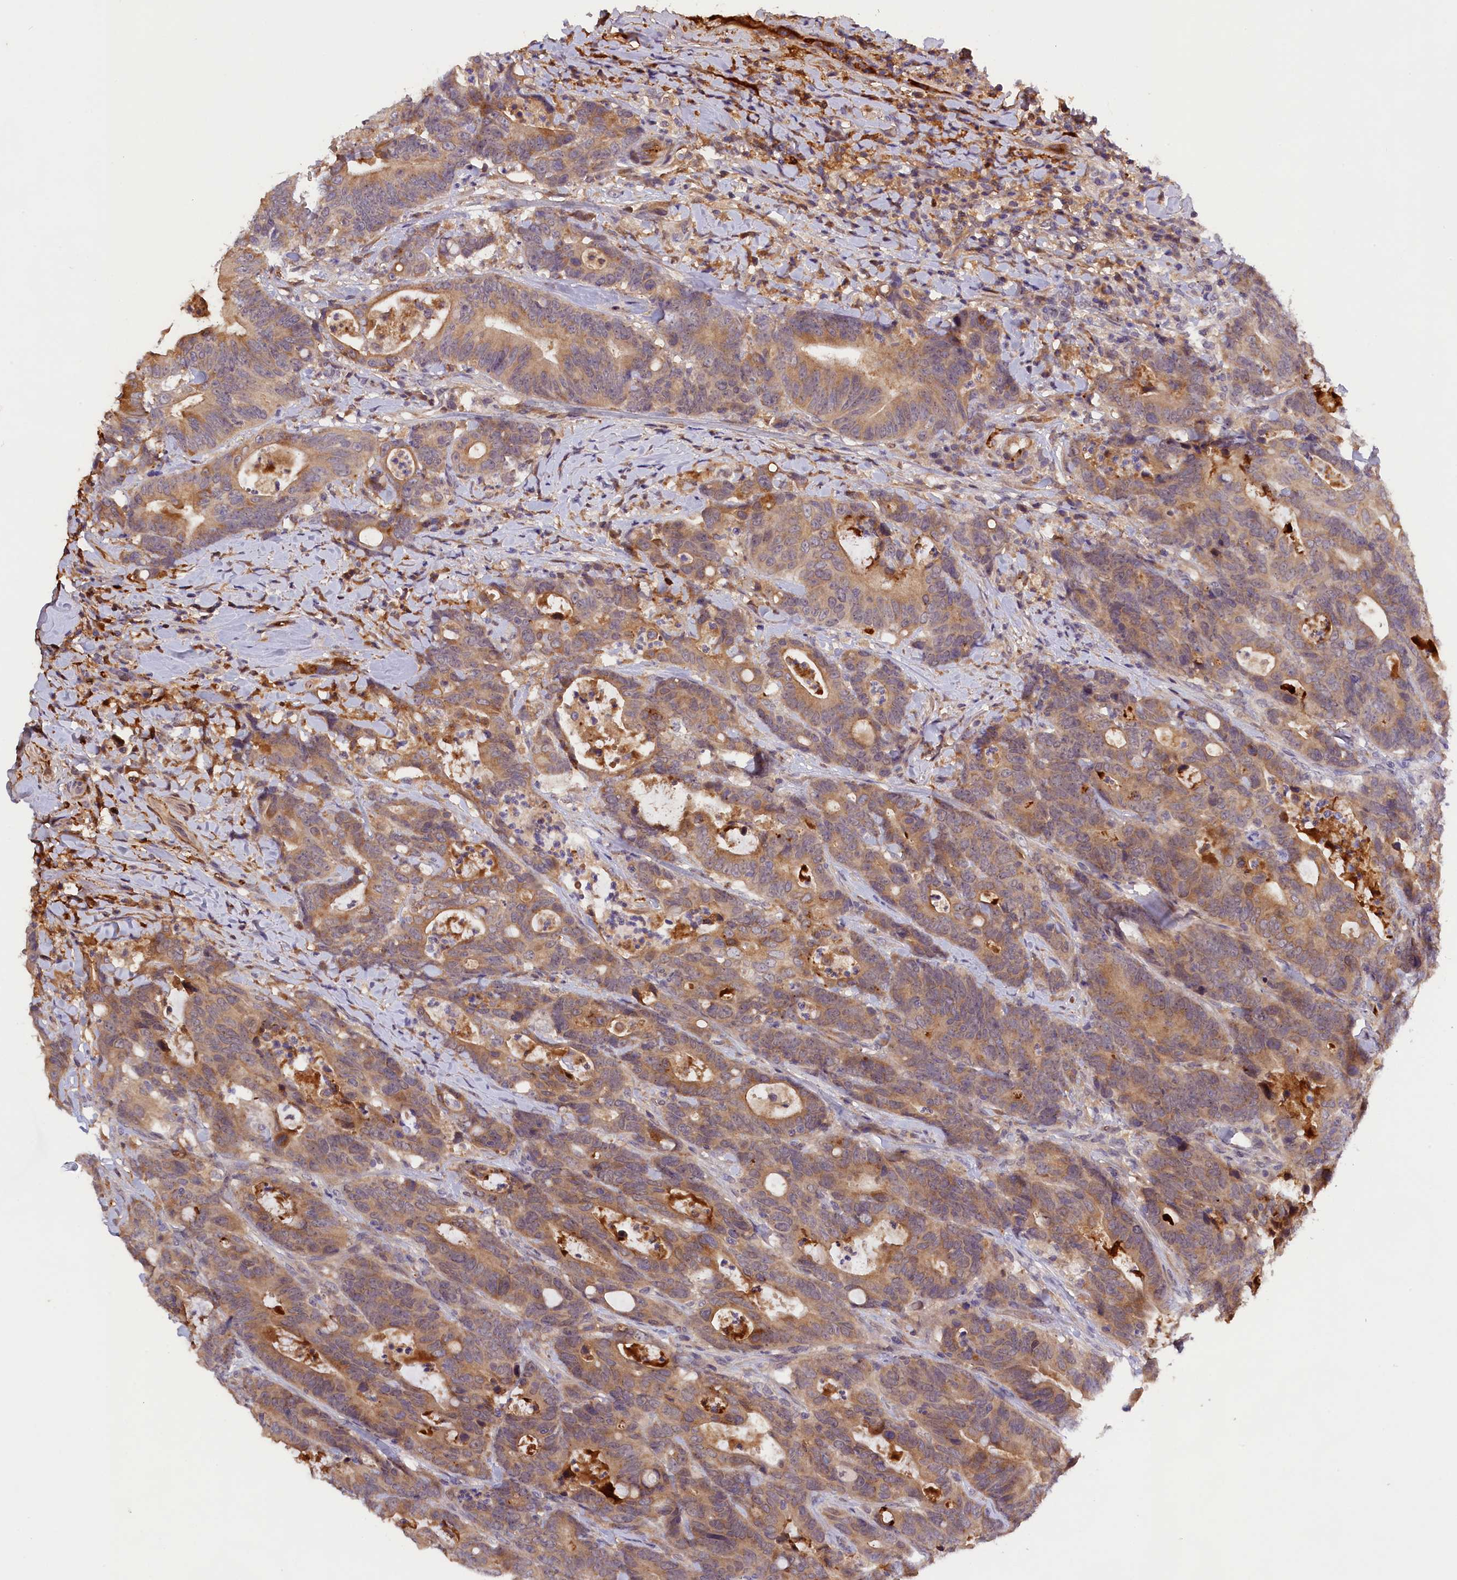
{"staining": {"intensity": "moderate", "quantity": ">75%", "location": "cytoplasmic/membranous"}, "tissue": "colorectal cancer", "cell_type": "Tumor cells", "image_type": "cancer", "snomed": [{"axis": "morphology", "description": "Adenocarcinoma, NOS"}, {"axis": "topography", "description": "Colon"}], "caption": "Protein expression analysis of colorectal cancer demonstrates moderate cytoplasmic/membranous expression in about >75% of tumor cells.", "gene": "PHAF1", "patient": {"sex": "female", "age": 82}}